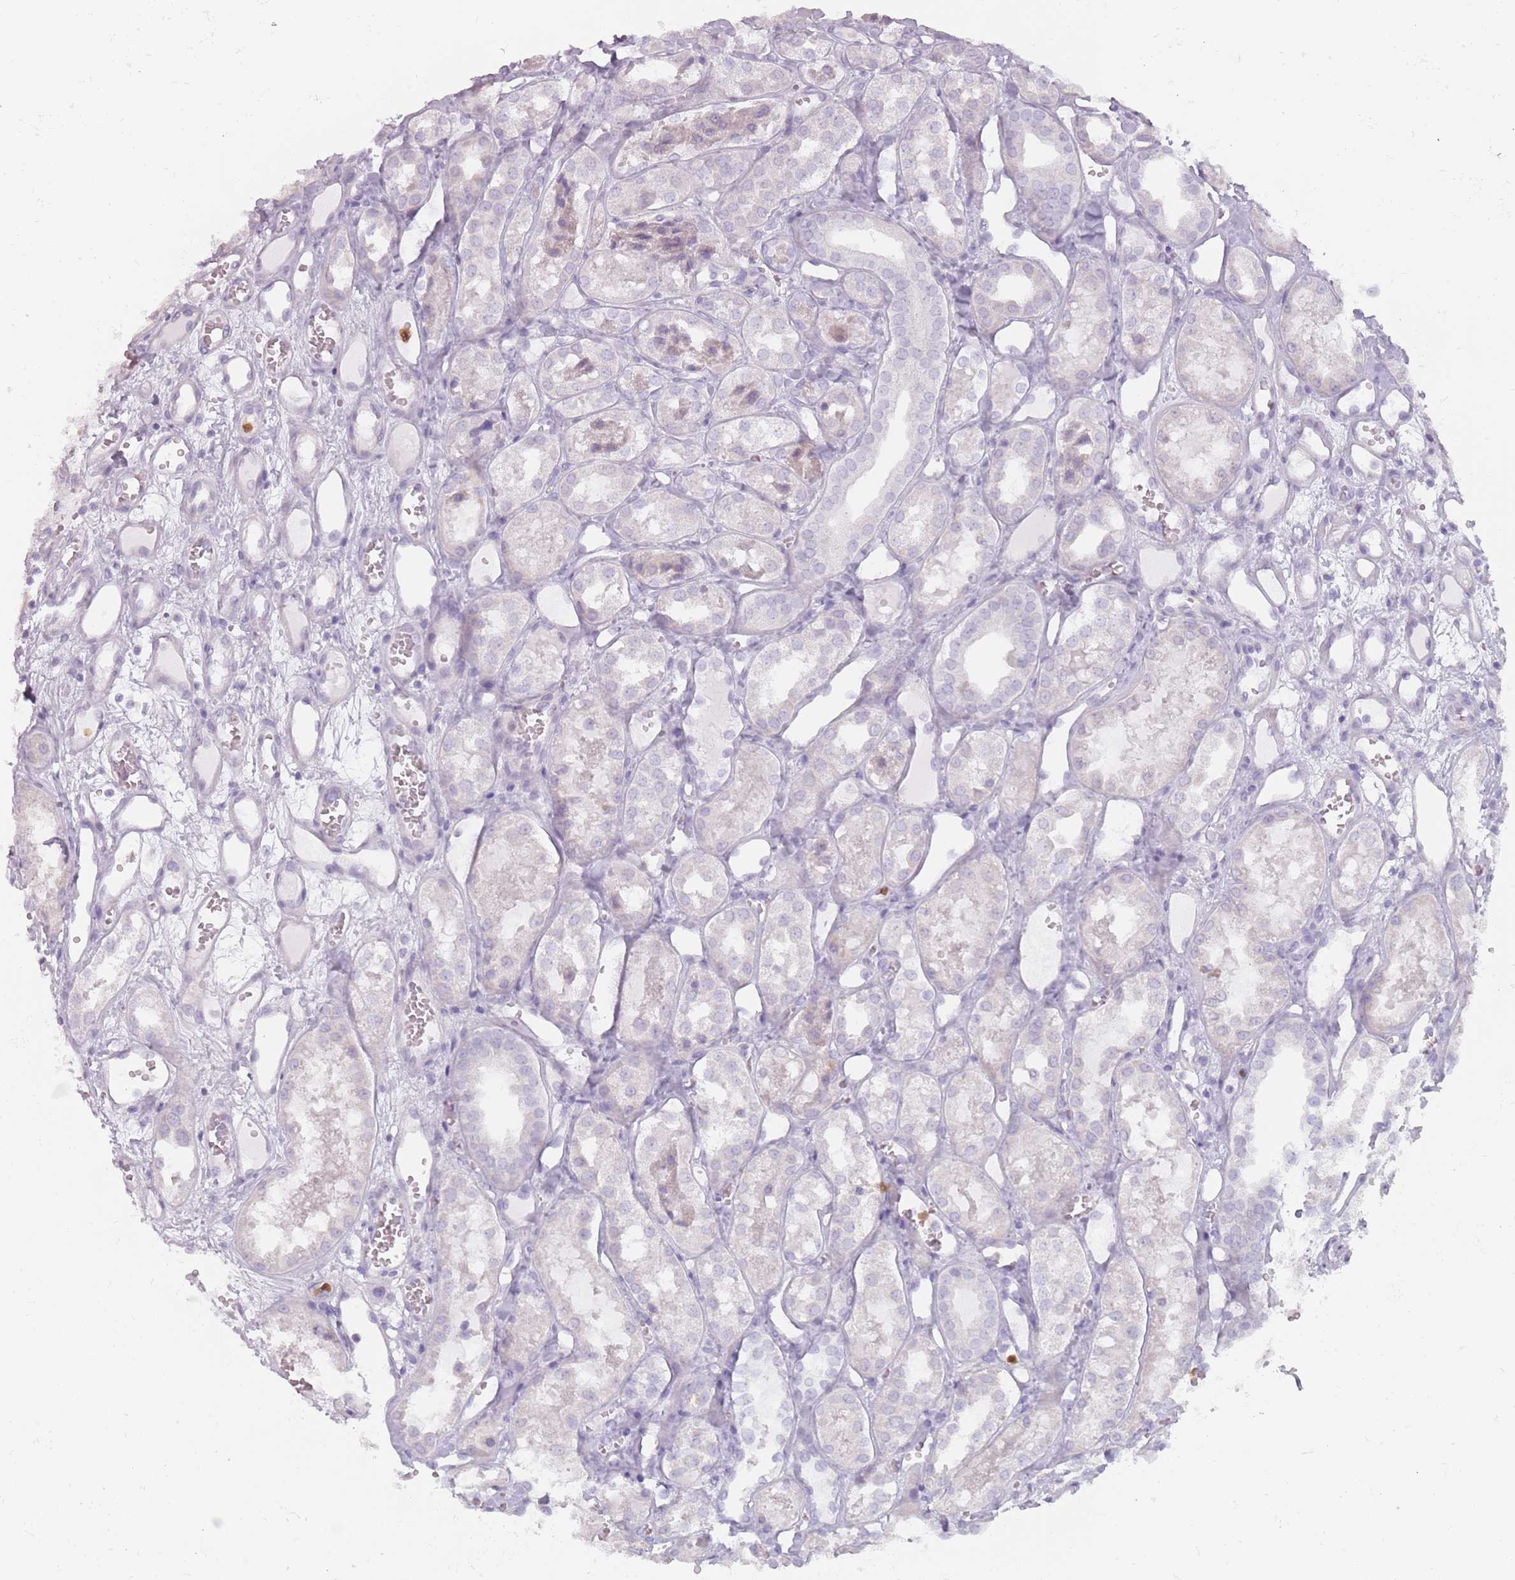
{"staining": {"intensity": "negative", "quantity": "none", "location": "none"}, "tissue": "kidney", "cell_type": "Cells in glomeruli", "image_type": "normal", "snomed": [{"axis": "morphology", "description": "Normal tissue, NOS"}, {"axis": "topography", "description": "Kidney"}], "caption": "A high-resolution image shows immunohistochemistry staining of unremarkable kidney, which demonstrates no significant expression in cells in glomeruli. Brightfield microscopy of immunohistochemistry (IHC) stained with DAB (brown) and hematoxylin (blue), captured at high magnification.", "gene": "ZNF584", "patient": {"sex": "male", "age": 16}}